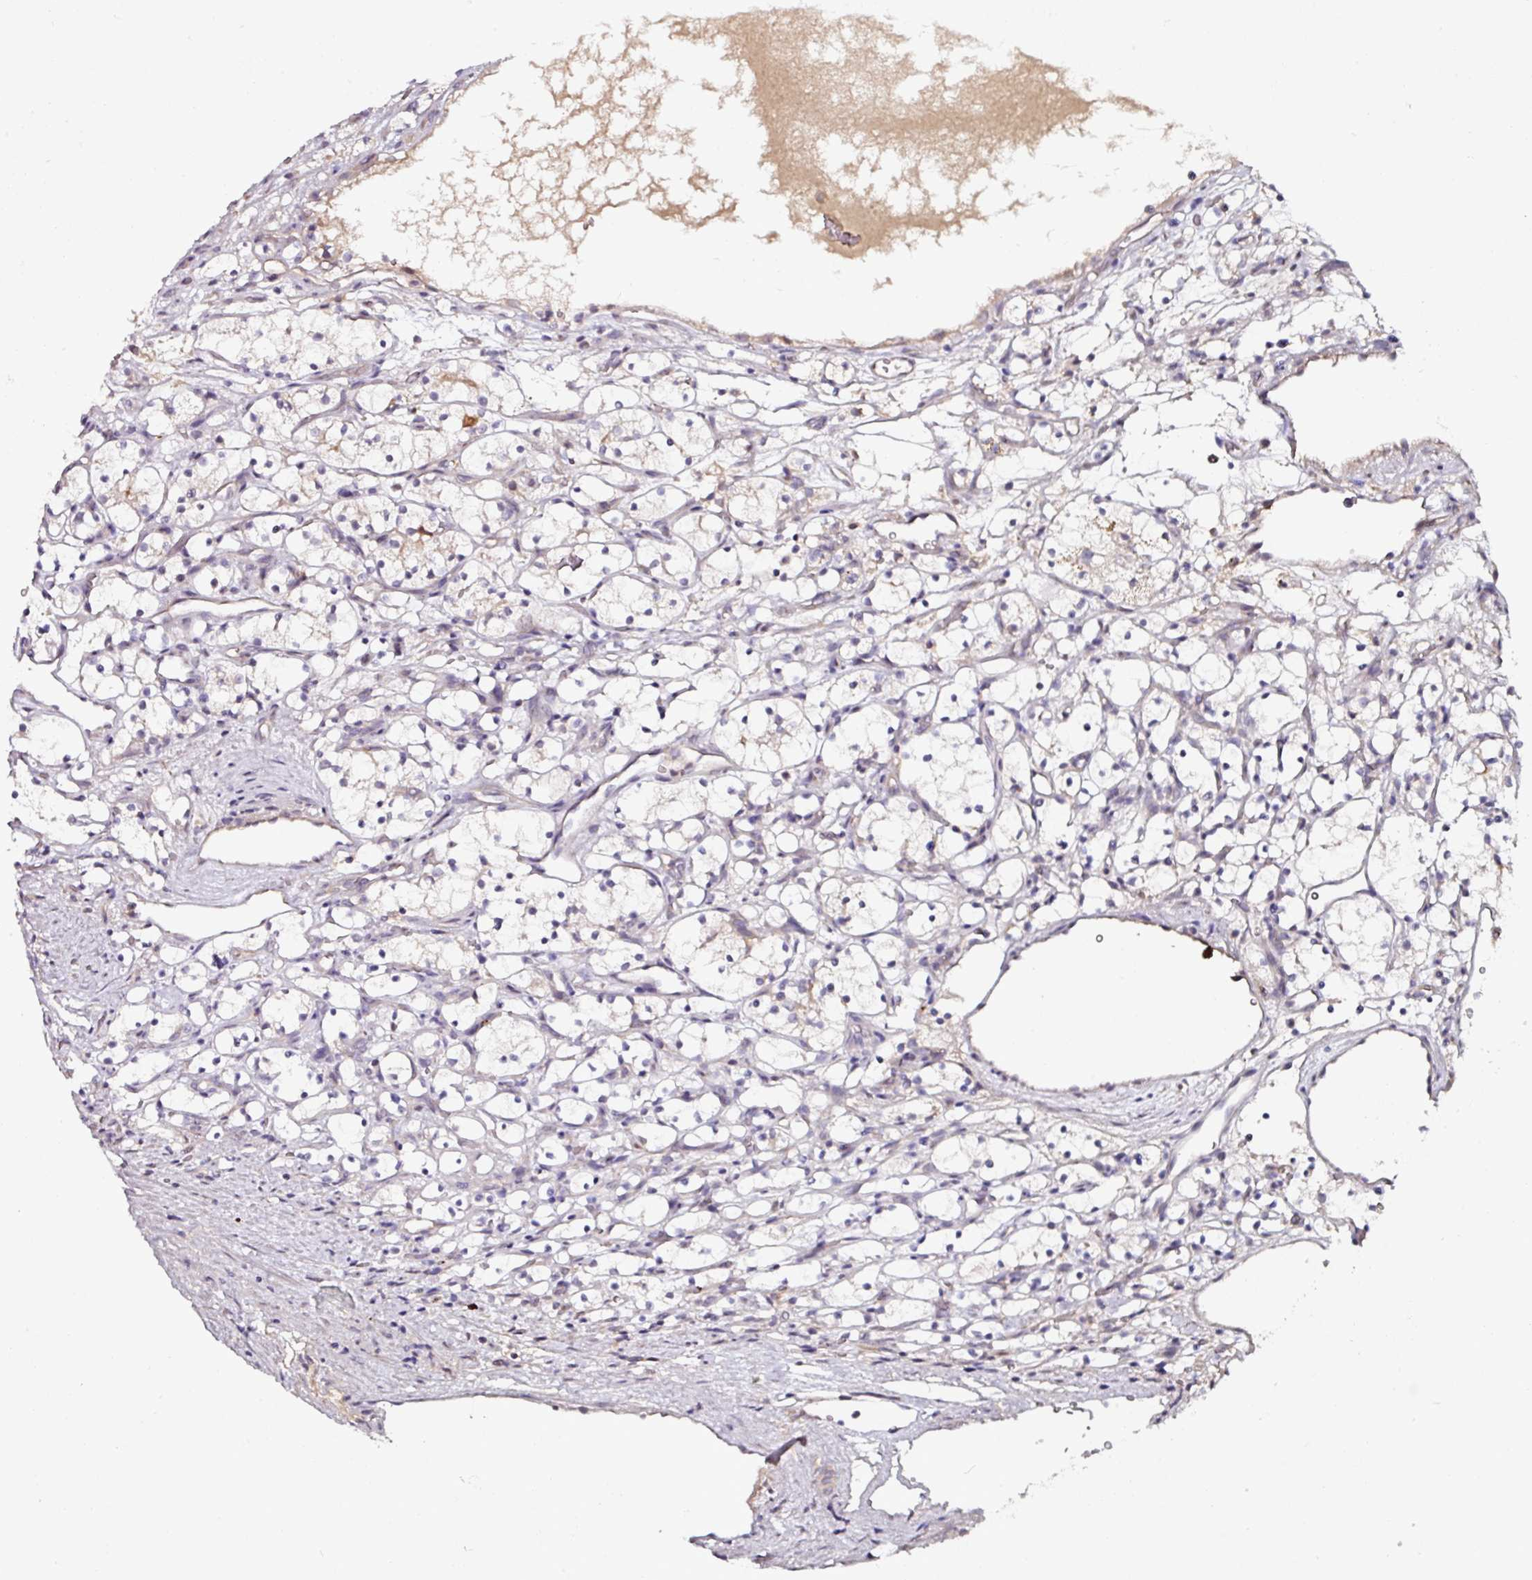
{"staining": {"intensity": "negative", "quantity": "none", "location": "none"}, "tissue": "renal cancer", "cell_type": "Tumor cells", "image_type": "cancer", "snomed": [{"axis": "morphology", "description": "Adenocarcinoma, NOS"}, {"axis": "topography", "description": "Kidney"}], "caption": "This is an immunohistochemistry (IHC) image of human renal cancer. There is no expression in tumor cells.", "gene": "CTDSP2", "patient": {"sex": "female", "age": 69}}